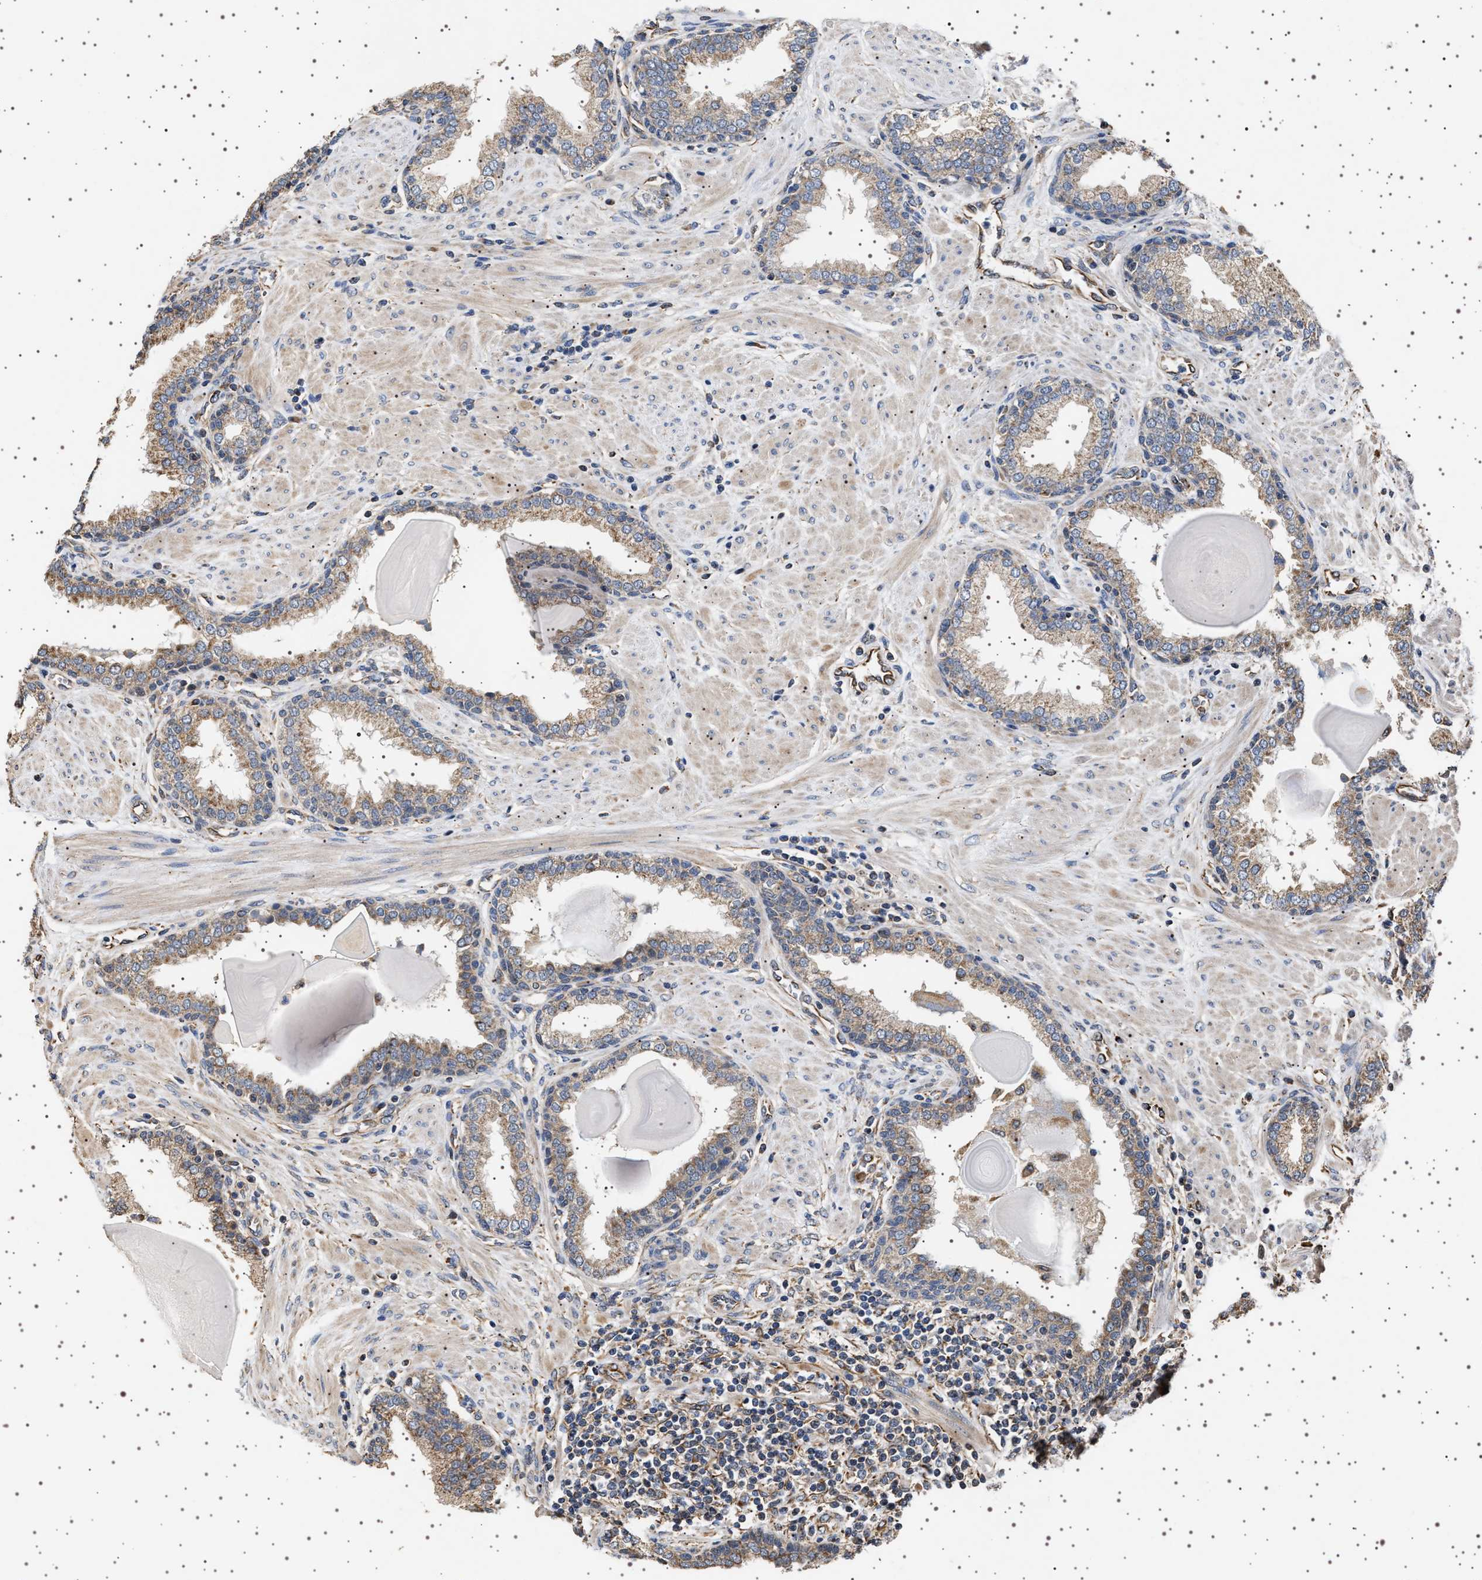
{"staining": {"intensity": "weak", "quantity": ">75%", "location": "cytoplasmic/membranous"}, "tissue": "prostate", "cell_type": "Glandular cells", "image_type": "normal", "snomed": [{"axis": "morphology", "description": "Normal tissue, NOS"}, {"axis": "topography", "description": "Prostate"}], "caption": "Immunohistochemical staining of normal prostate demonstrates low levels of weak cytoplasmic/membranous positivity in about >75% of glandular cells.", "gene": "TRUB2", "patient": {"sex": "male", "age": 51}}